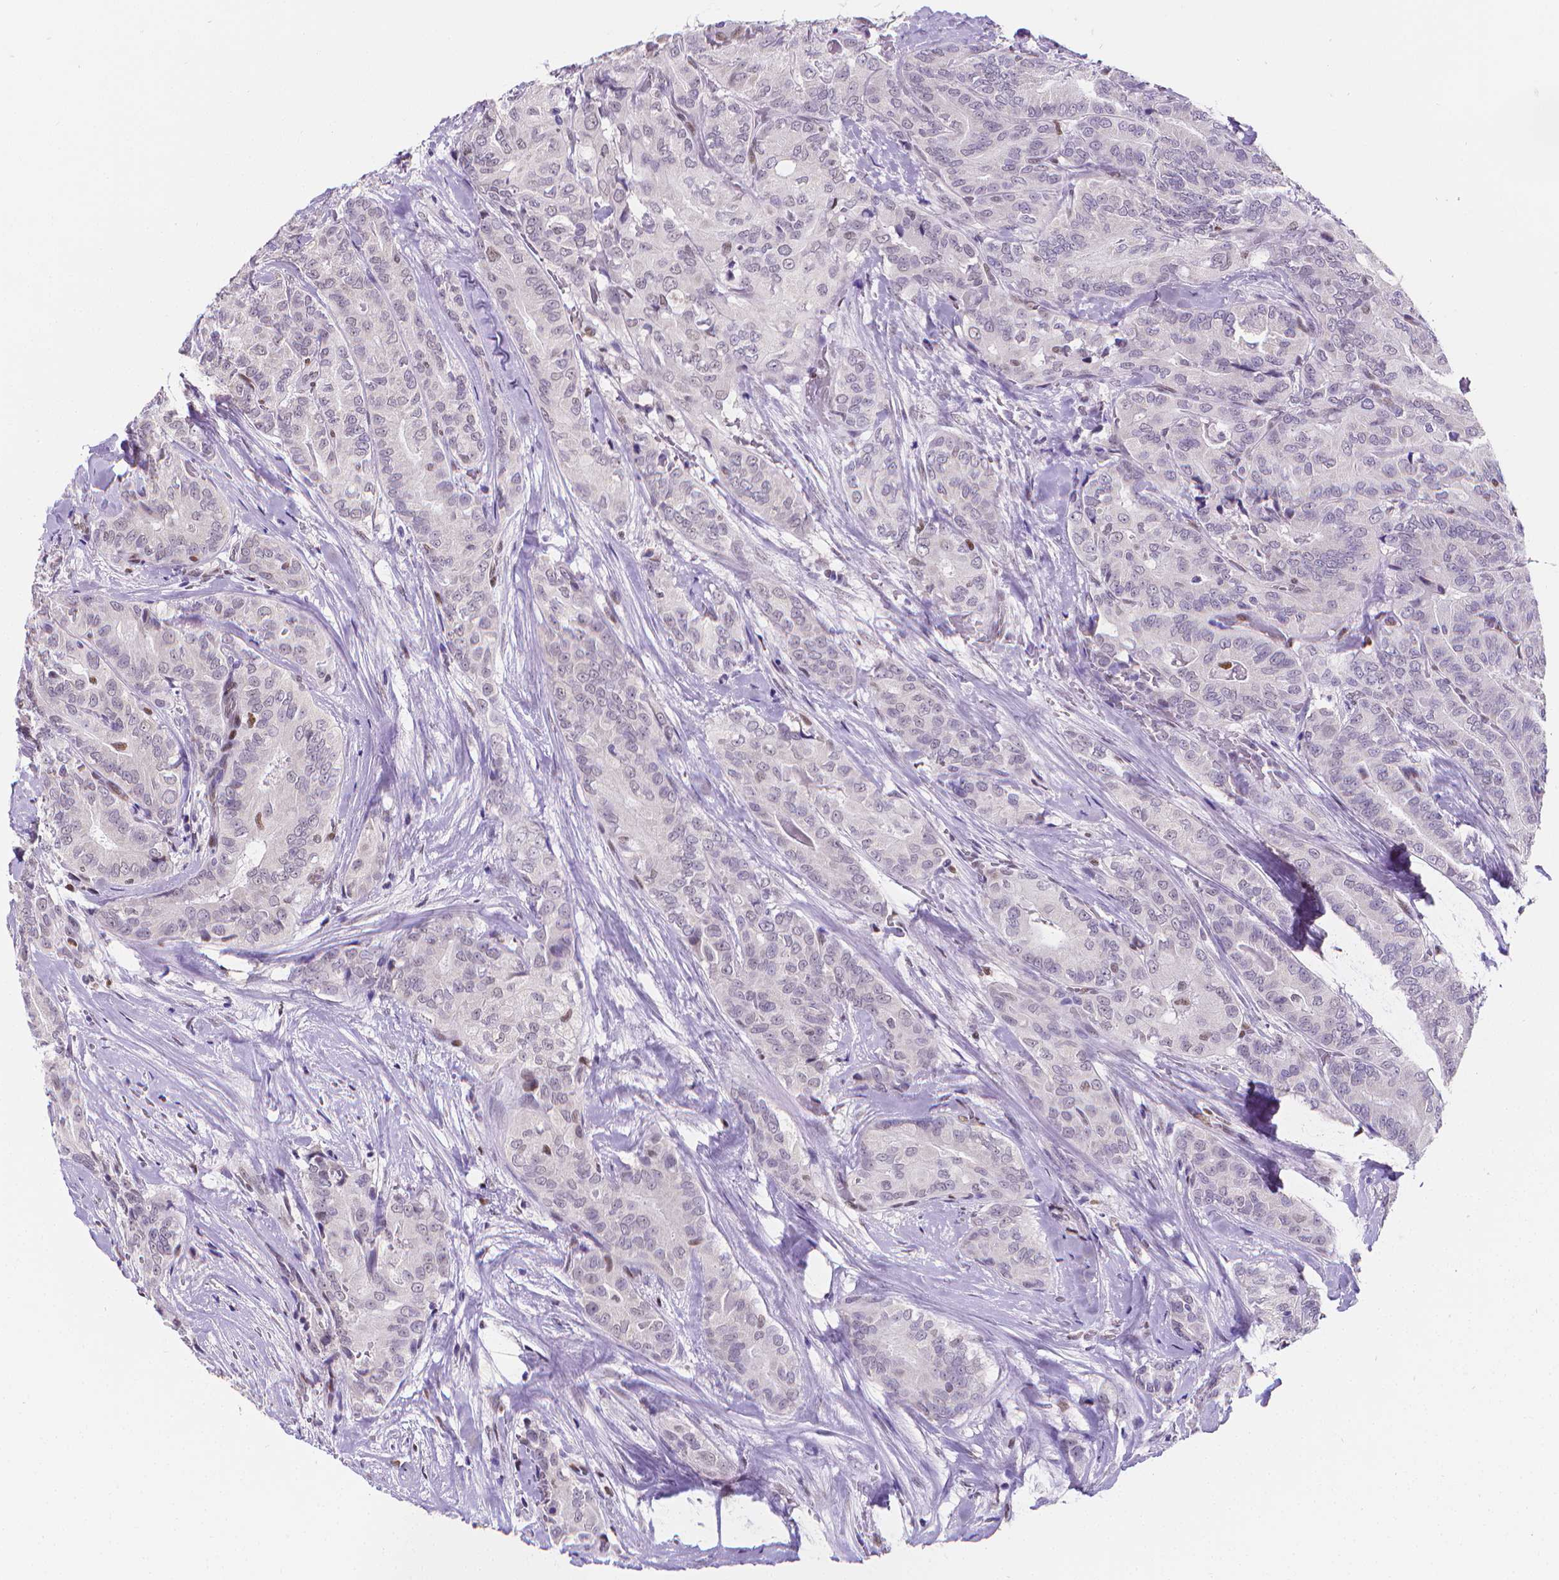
{"staining": {"intensity": "negative", "quantity": "none", "location": "none"}, "tissue": "thyroid cancer", "cell_type": "Tumor cells", "image_type": "cancer", "snomed": [{"axis": "morphology", "description": "Papillary adenocarcinoma, NOS"}, {"axis": "topography", "description": "Thyroid gland"}], "caption": "Tumor cells are negative for brown protein staining in papillary adenocarcinoma (thyroid). Brightfield microscopy of IHC stained with DAB (3,3'-diaminobenzidine) (brown) and hematoxylin (blue), captured at high magnification.", "gene": "MEF2C", "patient": {"sex": "male", "age": 61}}